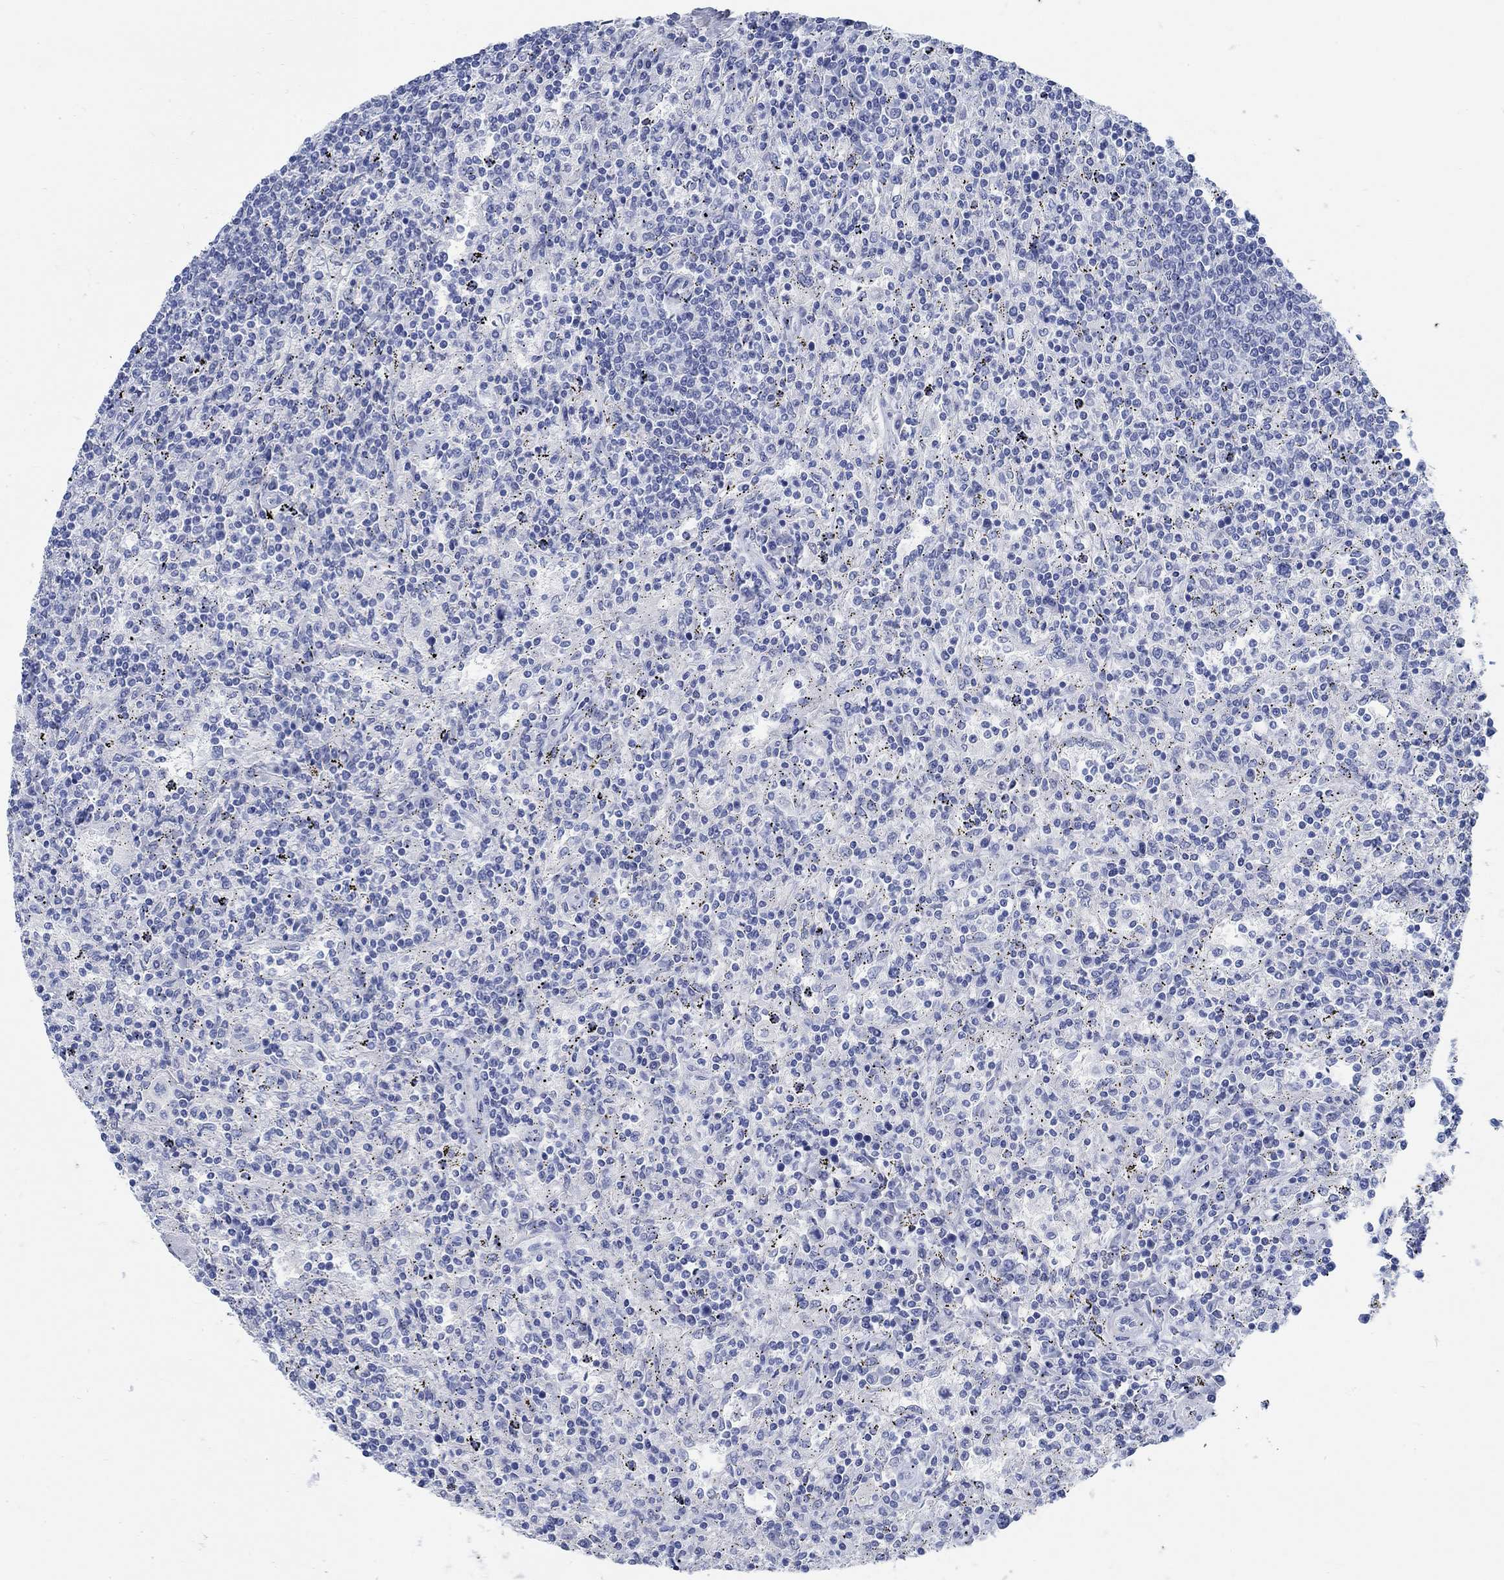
{"staining": {"intensity": "negative", "quantity": "none", "location": "none"}, "tissue": "lymphoma", "cell_type": "Tumor cells", "image_type": "cancer", "snomed": [{"axis": "morphology", "description": "Malignant lymphoma, non-Hodgkin's type, Low grade"}, {"axis": "topography", "description": "Lymph node"}], "caption": "Tumor cells show no significant protein staining in malignant lymphoma, non-Hodgkin's type (low-grade). (Brightfield microscopy of DAB IHC at high magnification).", "gene": "RBM20", "patient": {"sex": "male", "age": 52}}